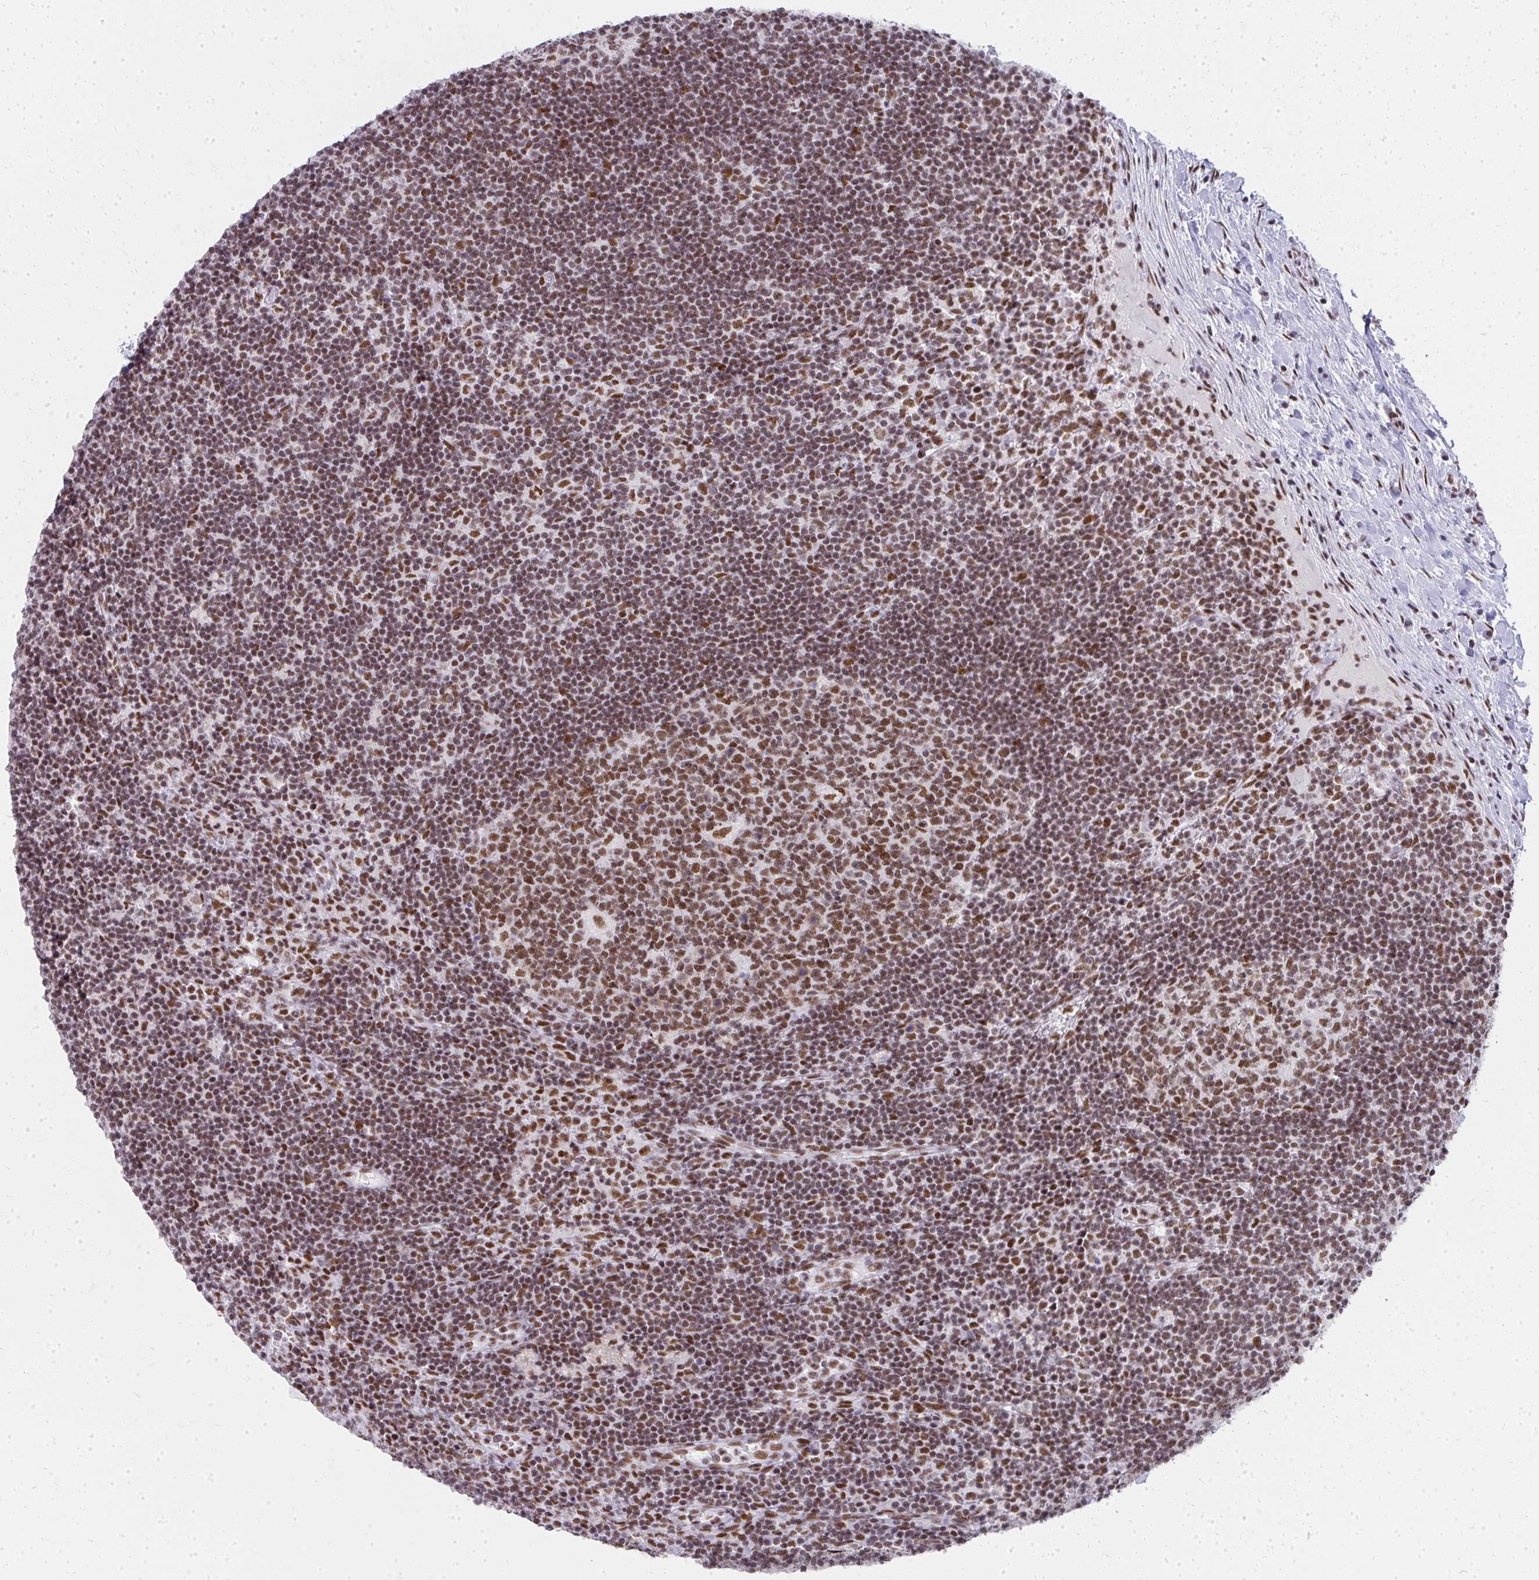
{"staining": {"intensity": "moderate", "quantity": ">75%", "location": "nuclear"}, "tissue": "lymph node", "cell_type": "Germinal center cells", "image_type": "normal", "snomed": [{"axis": "morphology", "description": "Normal tissue, NOS"}, {"axis": "topography", "description": "Lymph node"}], "caption": "IHC photomicrograph of normal lymph node: human lymph node stained using immunohistochemistry displays medium levels of moderate protein expression localized specifically in the nuclear of germinal center cells, appearing as a nuclear brown color.", "gene": "CREBBP", "patient": {"sex": "male", "age": 67}}